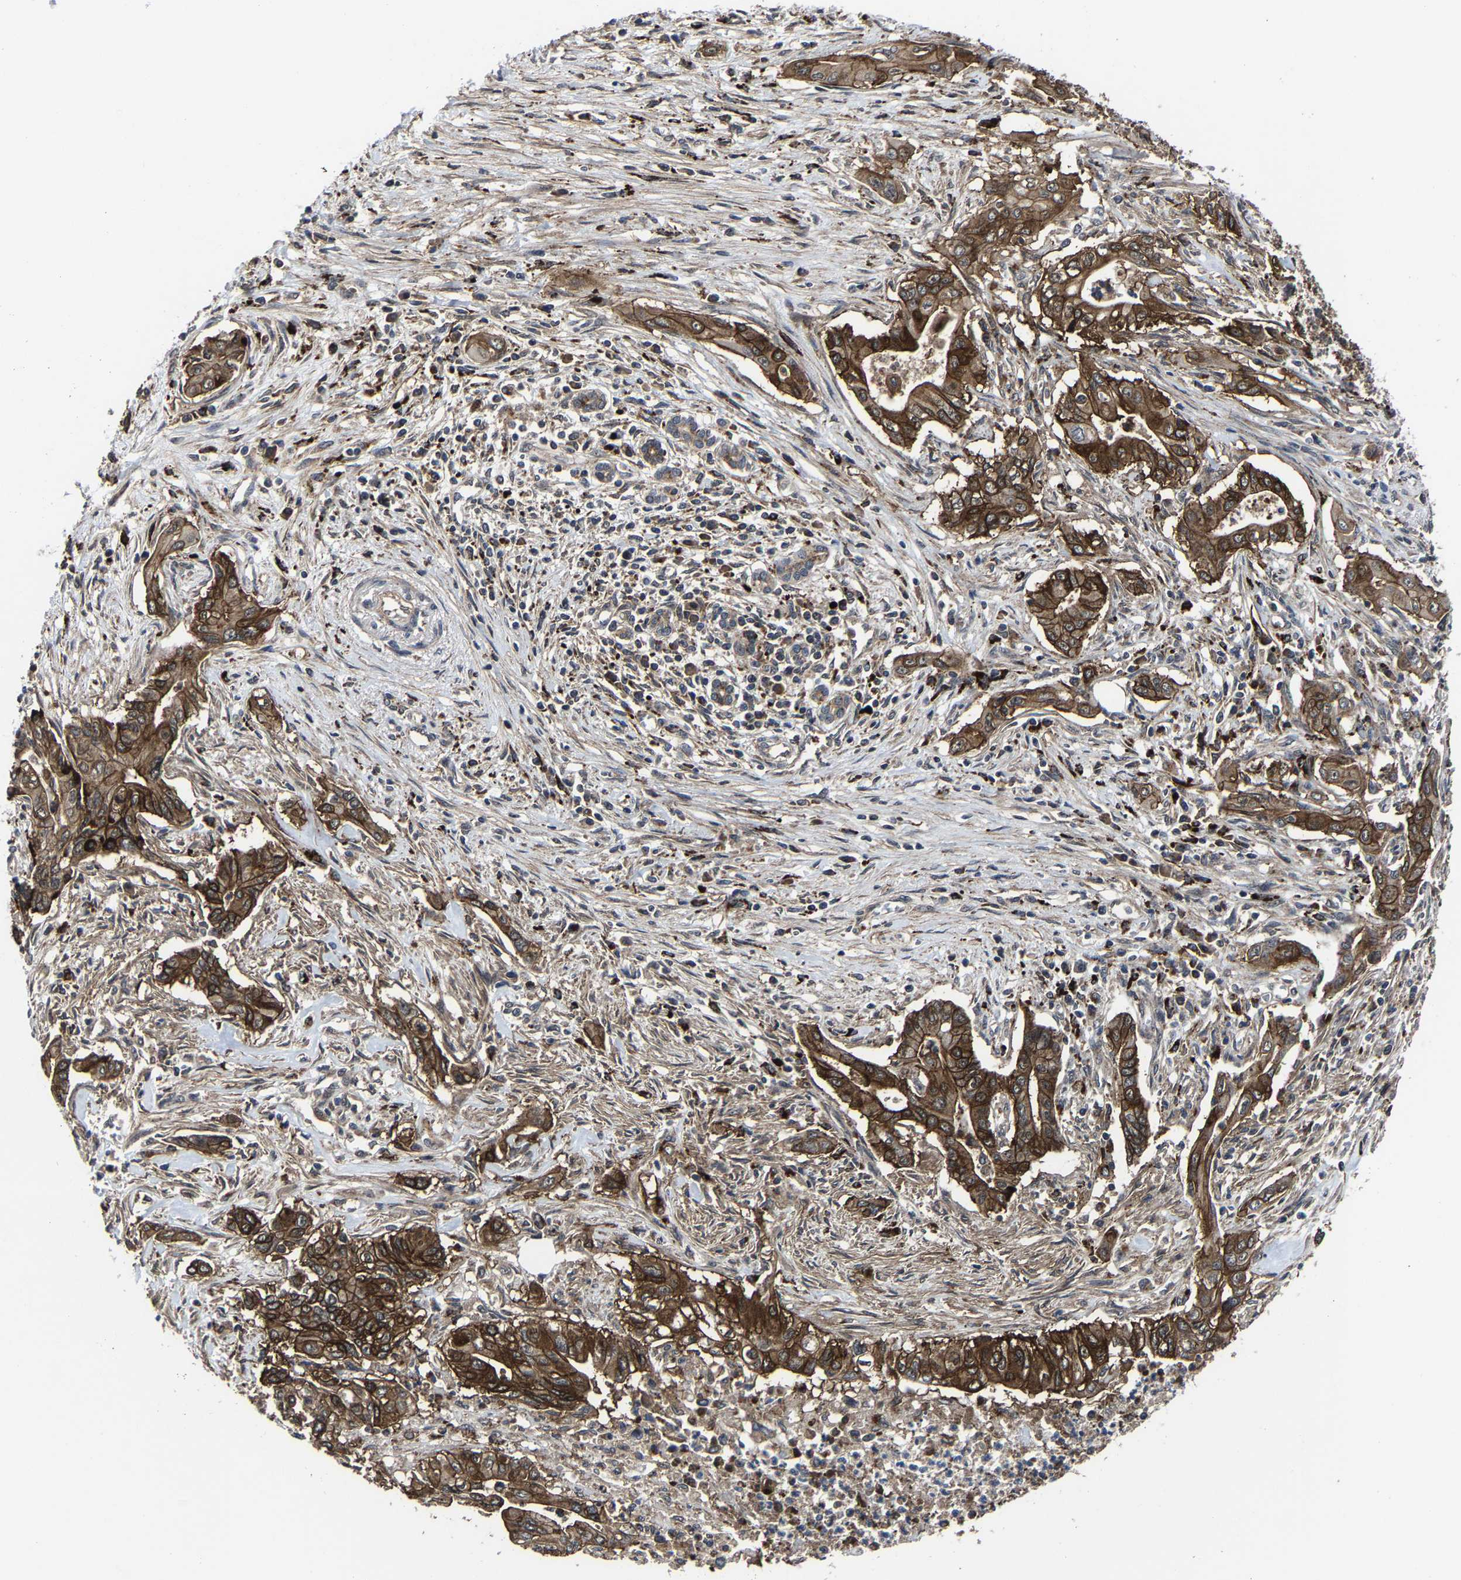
{"staining": {"intensity": "strong", "quantity": ">75%", "location": "cytoplasmic/membranous"}, "tissue": "pancreatic cancer", "cell_type": "Tumor cells", "image_type": "cancer", "snomed": [{"axis": "morphology", "description": "Adenocarcinoma, NOS"}, {"axis": "topography", "description": "Pancreas"}], "caption": "This photomicrograph displays immunohistochemistry staining of pancreatic adenocarcinoma, with high strong cytoplasmic/membranous expression in about >75% of tumor cells.", "gene": "ZCCHC7", "patient": {"sex": "male", "age": 58}}